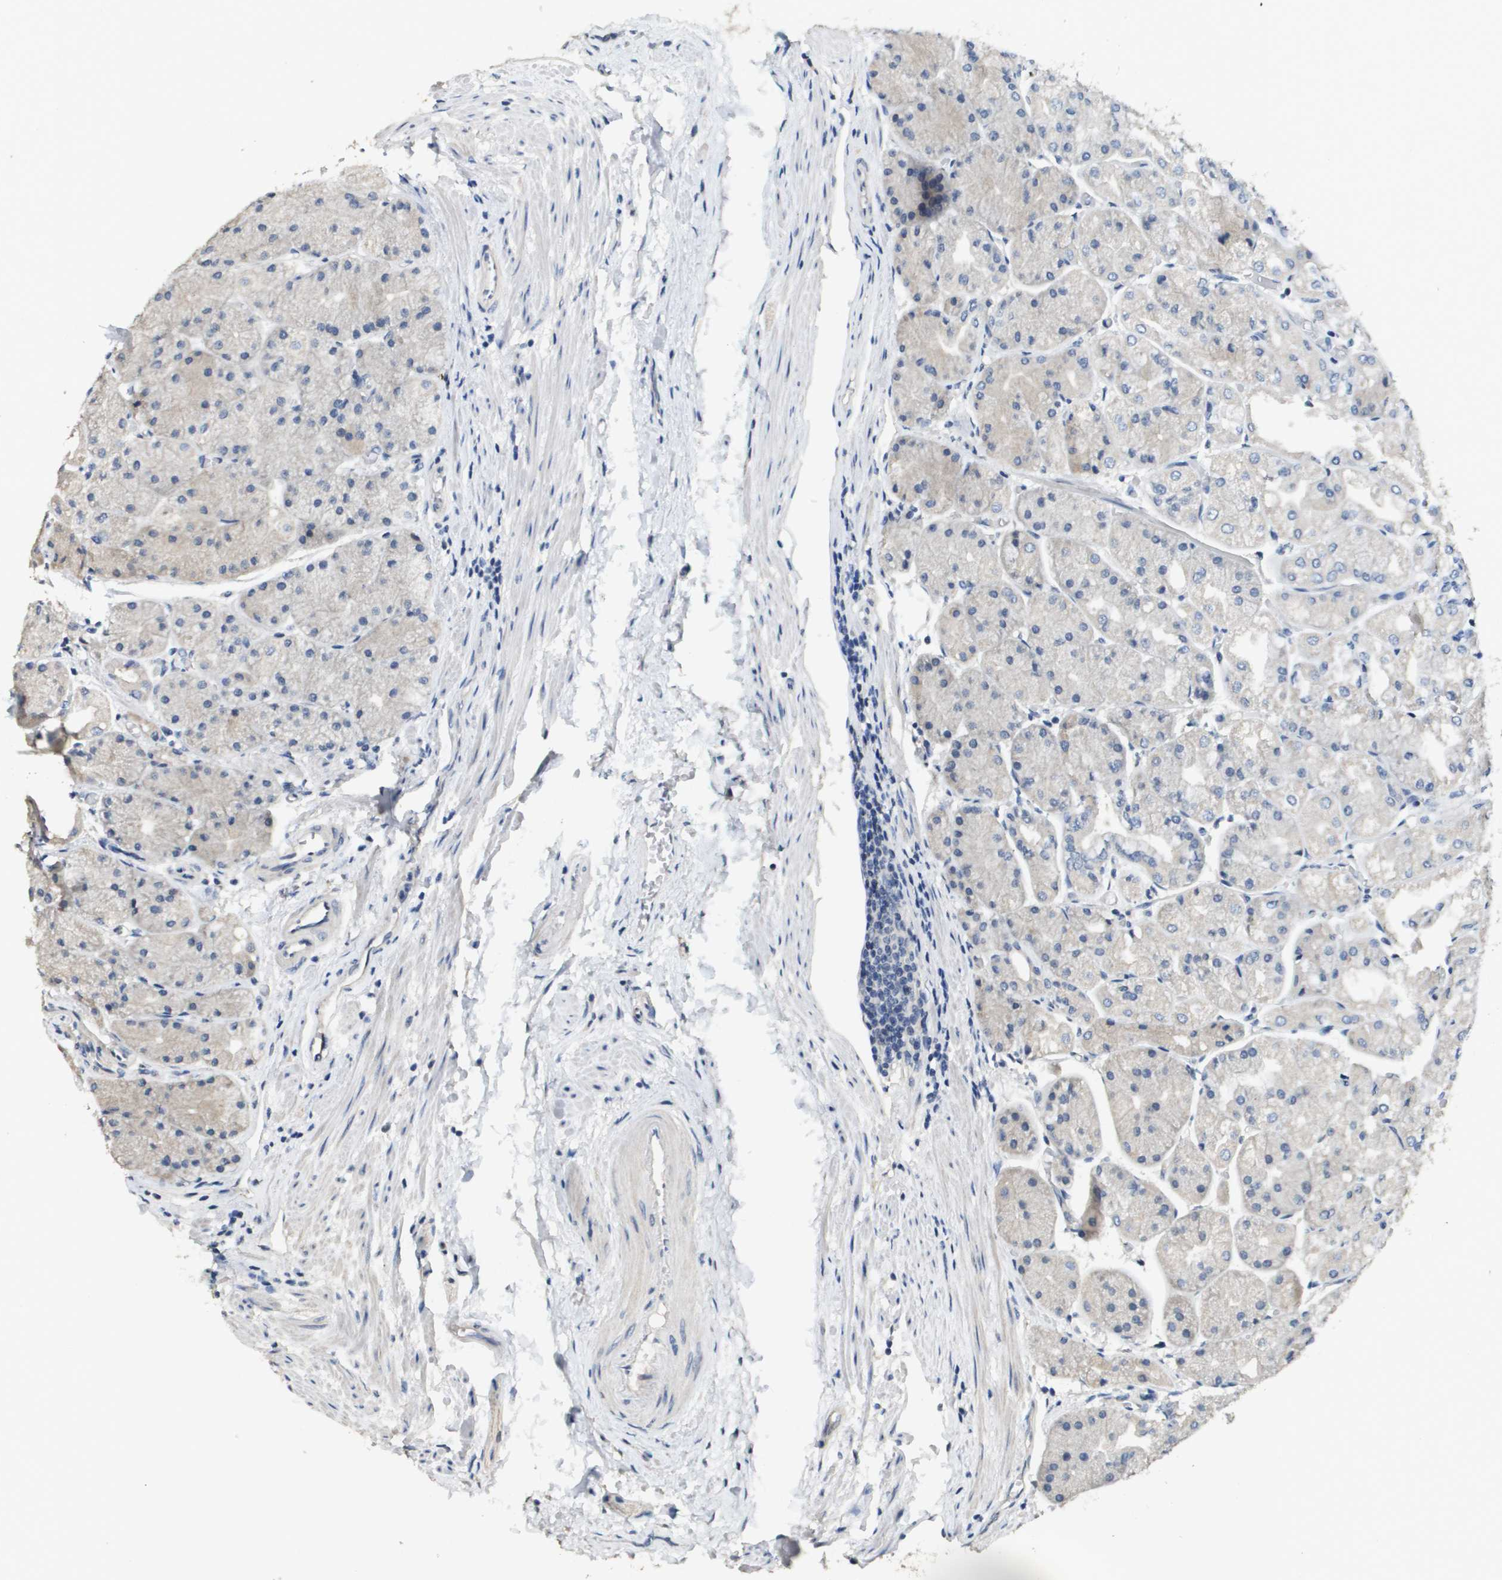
{"staining": {"intensity": "weak", "quantity": "<25%", "location": "cytoplasmic/membranous"}, "tissue": "stomach", "cell_type": "Glandular cells", "image_type": "normal", "snomed": [{"axis": "morphology", "description": "Normal tissue, NOS"}, {"axis": "topography", "description": "Stomach, upper"}], "caption": "High magnification brightfield microscopy of unremarkable stomach stained with DAB (3,3'-diaminobenzidine) (brown) and counterstained with hematoxylin (blue): glandular cells show no significant staining.", "gene": "MT3", "patient": {"sex": "male", "age": 72}}